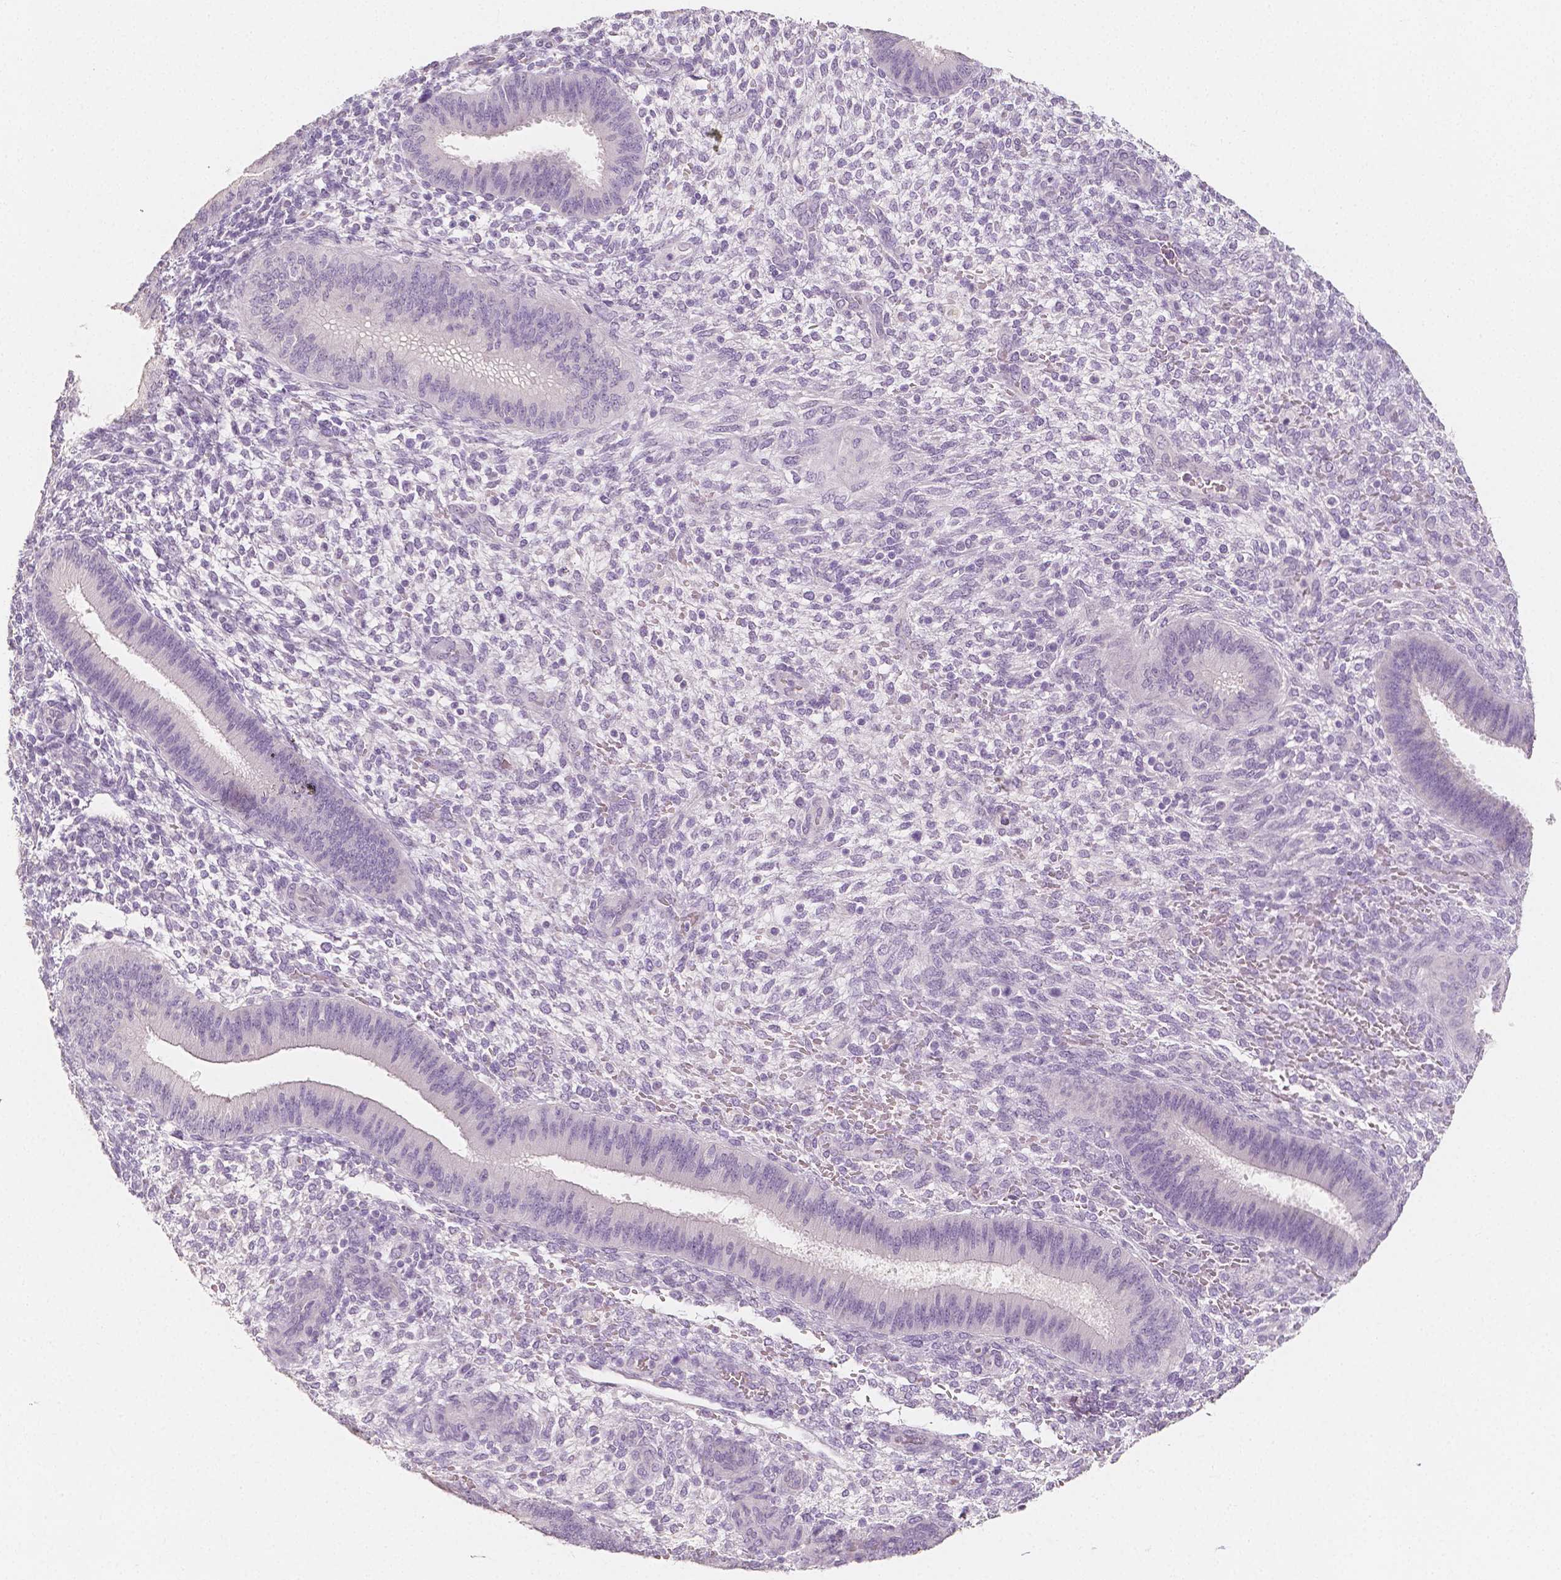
{"staining": {"intensity": "negative", "quantity": "none", "location": "none"}, "tissue": "endometrium", "cell_type": "Cells in endometrial stroma", "image_type": "normal", "snomed": [{"axis": "morphology", "description": "Normal tissue, NOS"}, {"axis": "topography", "description": "Endometrium"}], "caption": "An IHC micrograph of unremarkable endometrium is shown. There is no staining in cells in endometrial stroma of endometrium.", "gene": "NECAB2", "patient": {"sex": "female", "age": 39}}